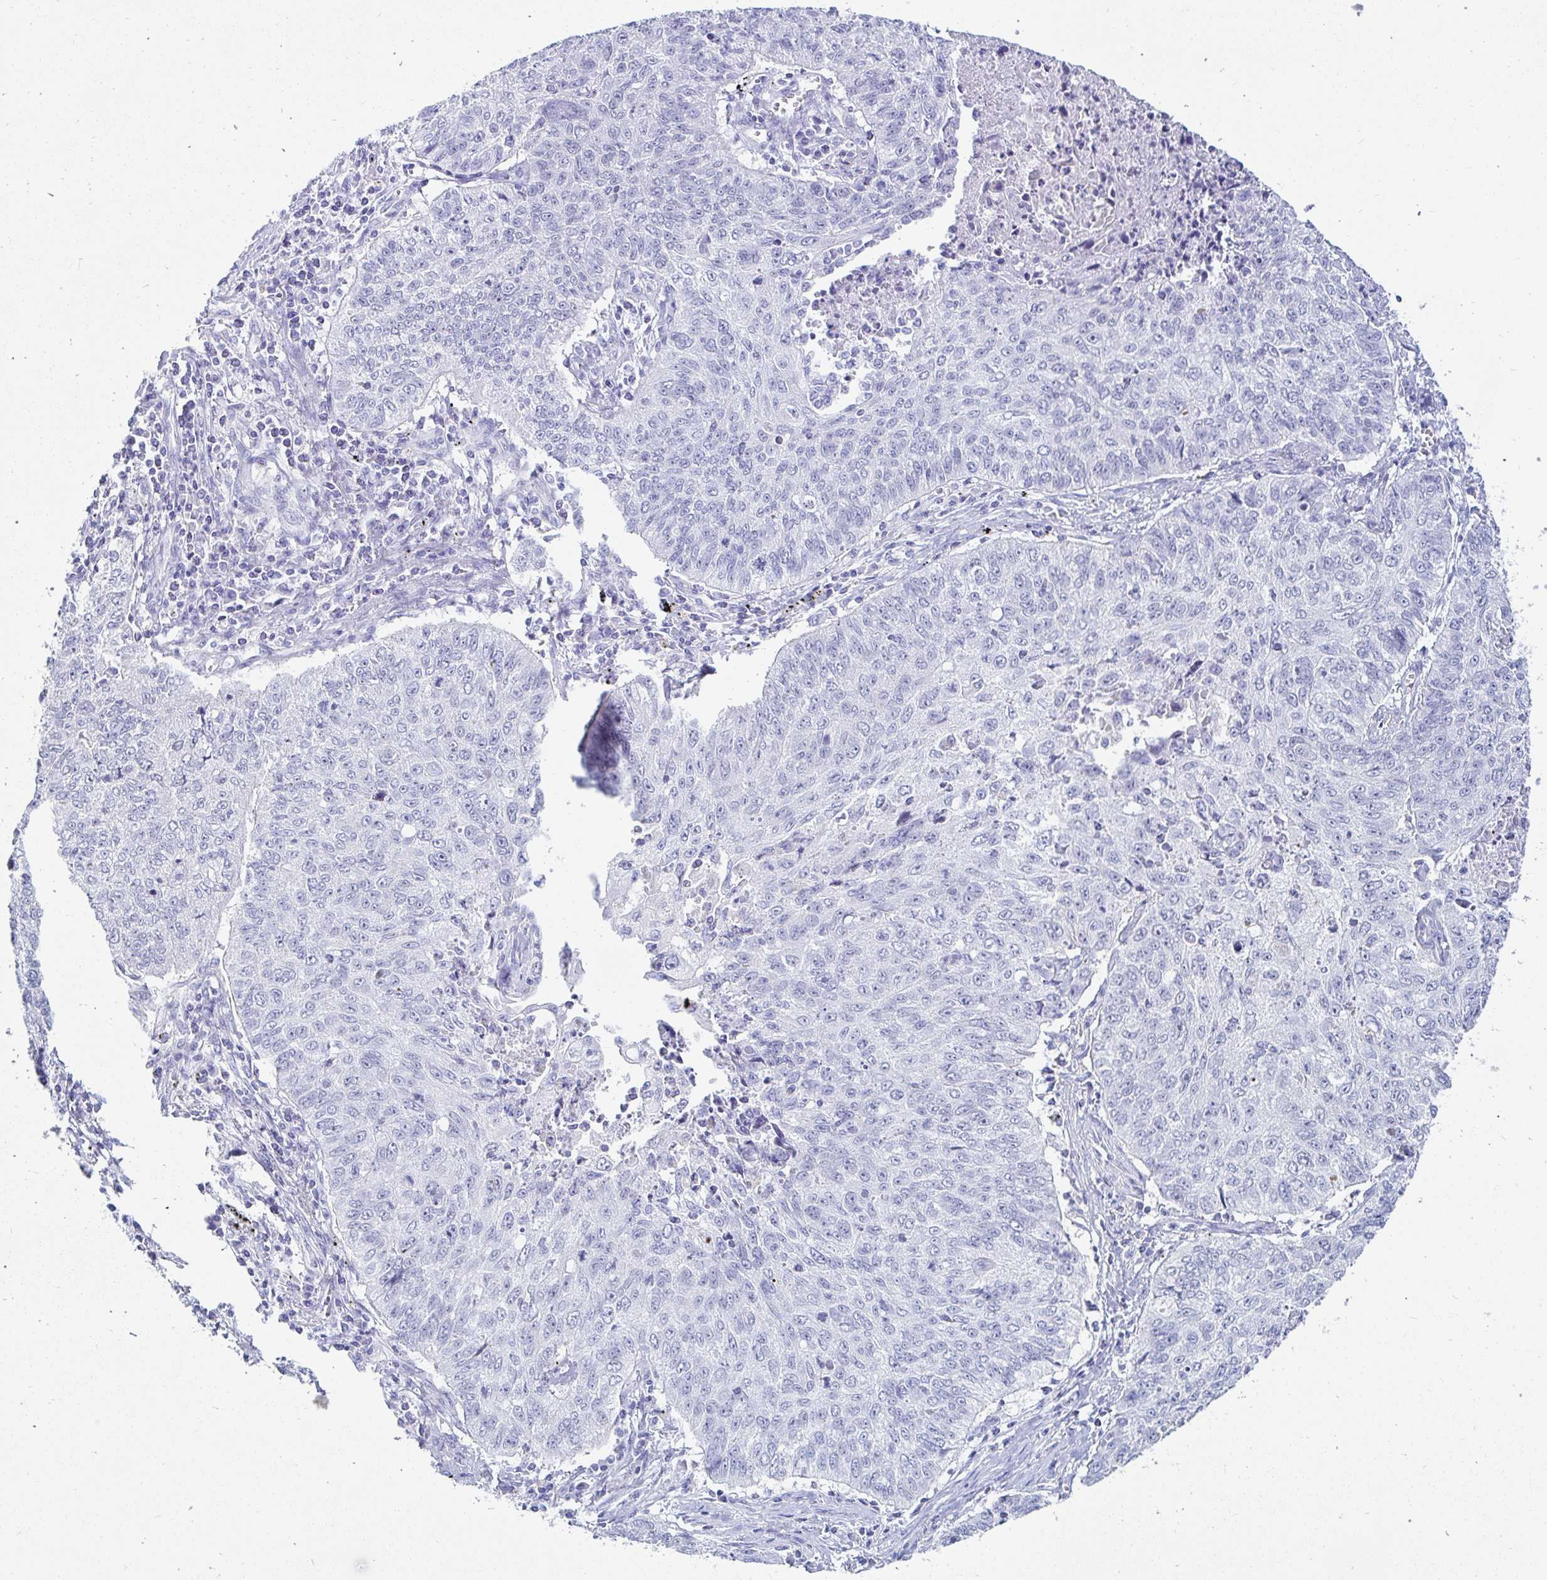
{"staining": {"intensity": "negative", "quantity": "none", "location": "none"}, "tissue": "lung cancer", "cell_type": "Tumor cells", "image_type": "cancer", "snomed": [{"axis": "morphology", "description": "Normal morphology"}, {"axis": "morphology", "description": "Aneuploidy"}, {"axis": "morphology", "description": "Squamous cell carcinoma, NOS"}, {"axis": "topography", "description": "Lymph node"}, {"axis": "topography", "description": "Lung"}], "caption": "Immunohistochemistry (IHC) image of aneuploidy (lung) stained for a protein (brown), which reveals no staining in tumor cells.", "gene": "OR10K1", "patient": {"sex": "female", "age": 76}}